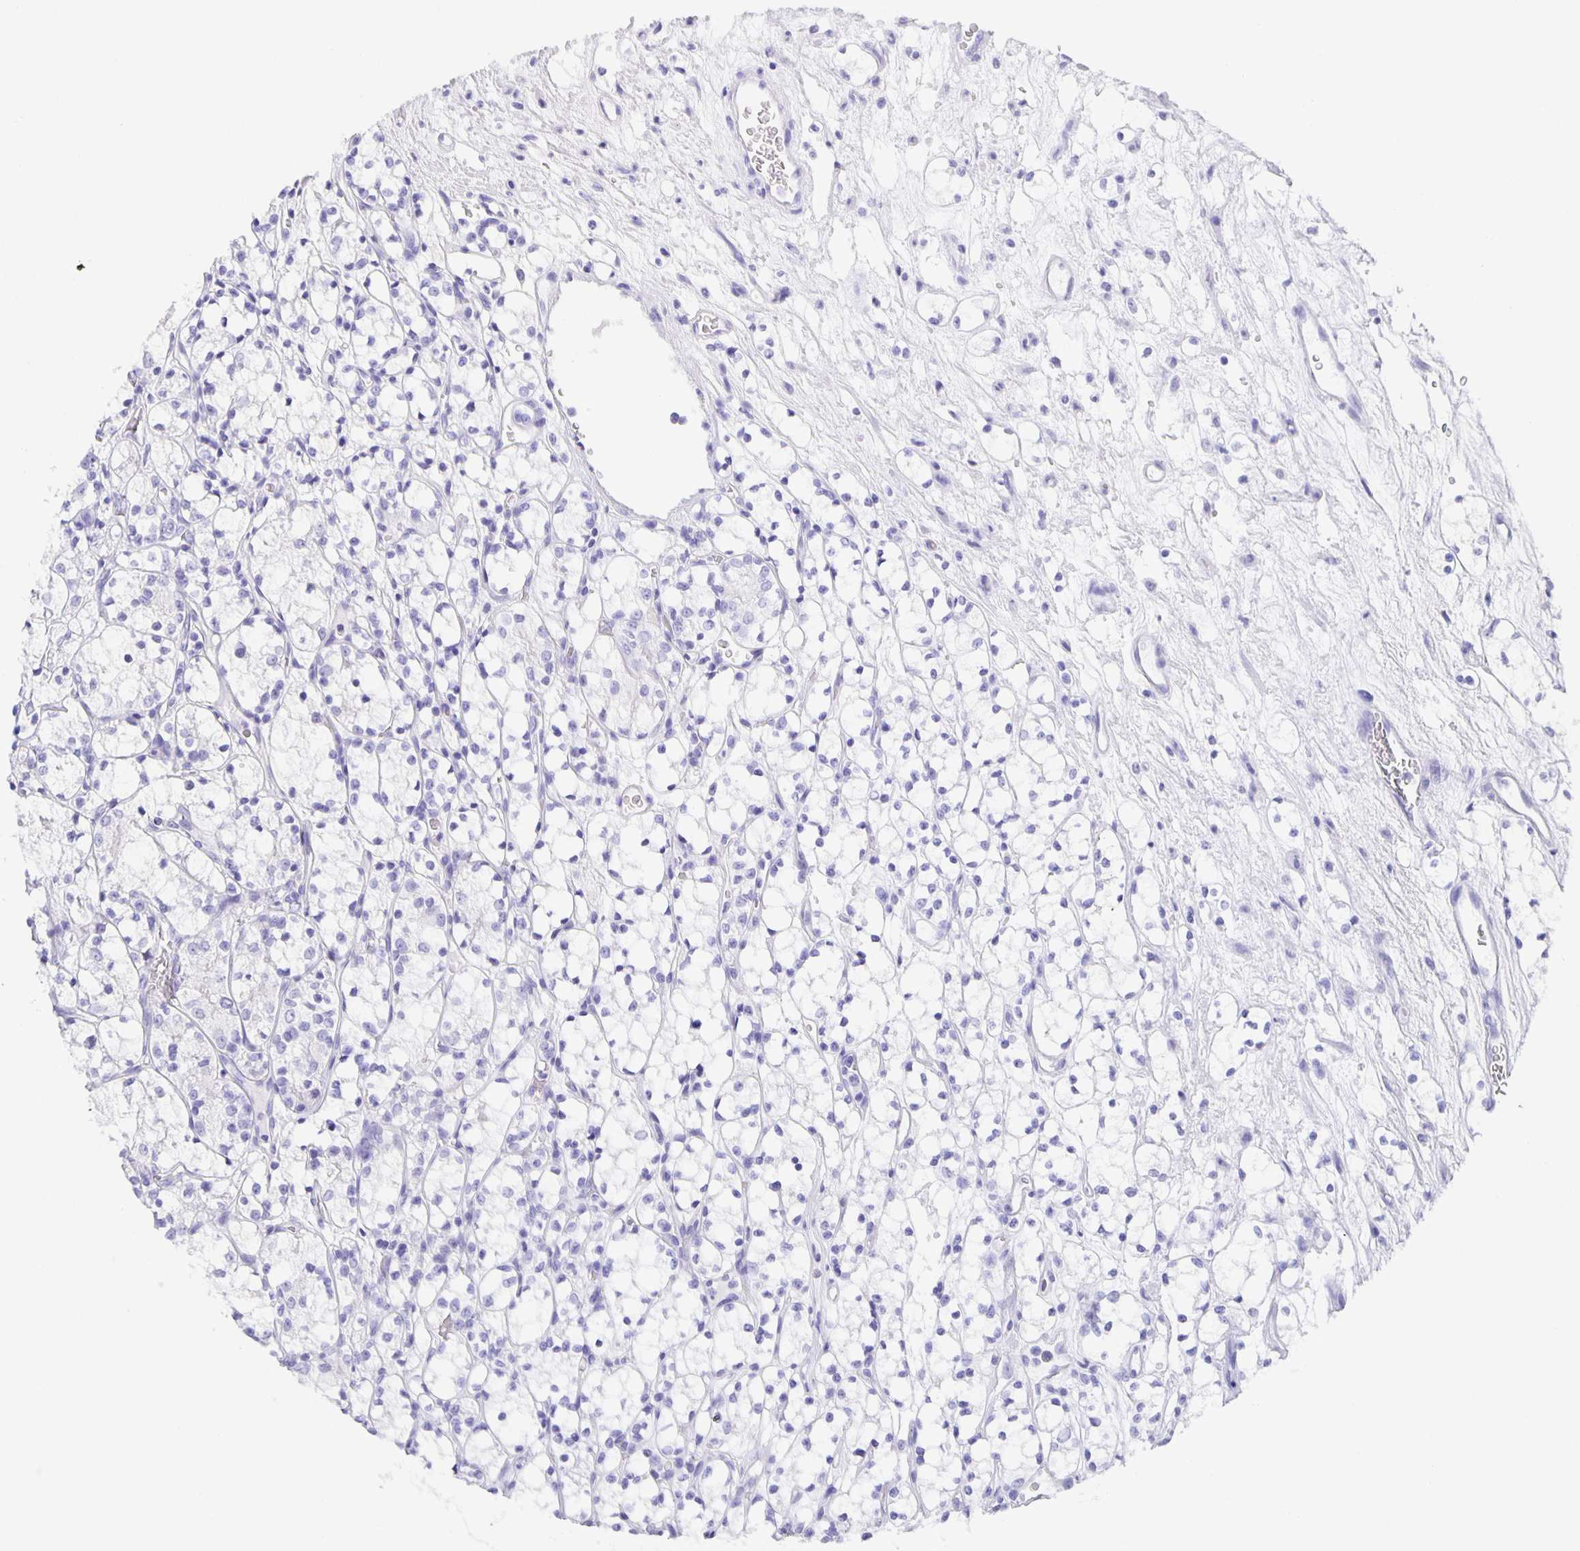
{"staining": {"intensity": "negative", "quantity": "none", "location": "none"}, "tissue": "renal cancer", "cell_type": "Tumor cells", "image_type": "cancer", "snomed": [{"axis": "morphology", "description": "Adenocarcinoma, NOS"}, {"axis": "topography", "description": "Kidney"}], "caption": "Tumor cells are negative for protein expression in human adenocarcinoma (renal). The staining was performed using DAB (3,3'-diaminobenzidine) to visualize the protein expression in brown, while the nuclei were stained in blue with hematoxylin (Magnification: 20x).", "gene": "GUCA2A", "patient": {"sex": "female", "age": 69}}